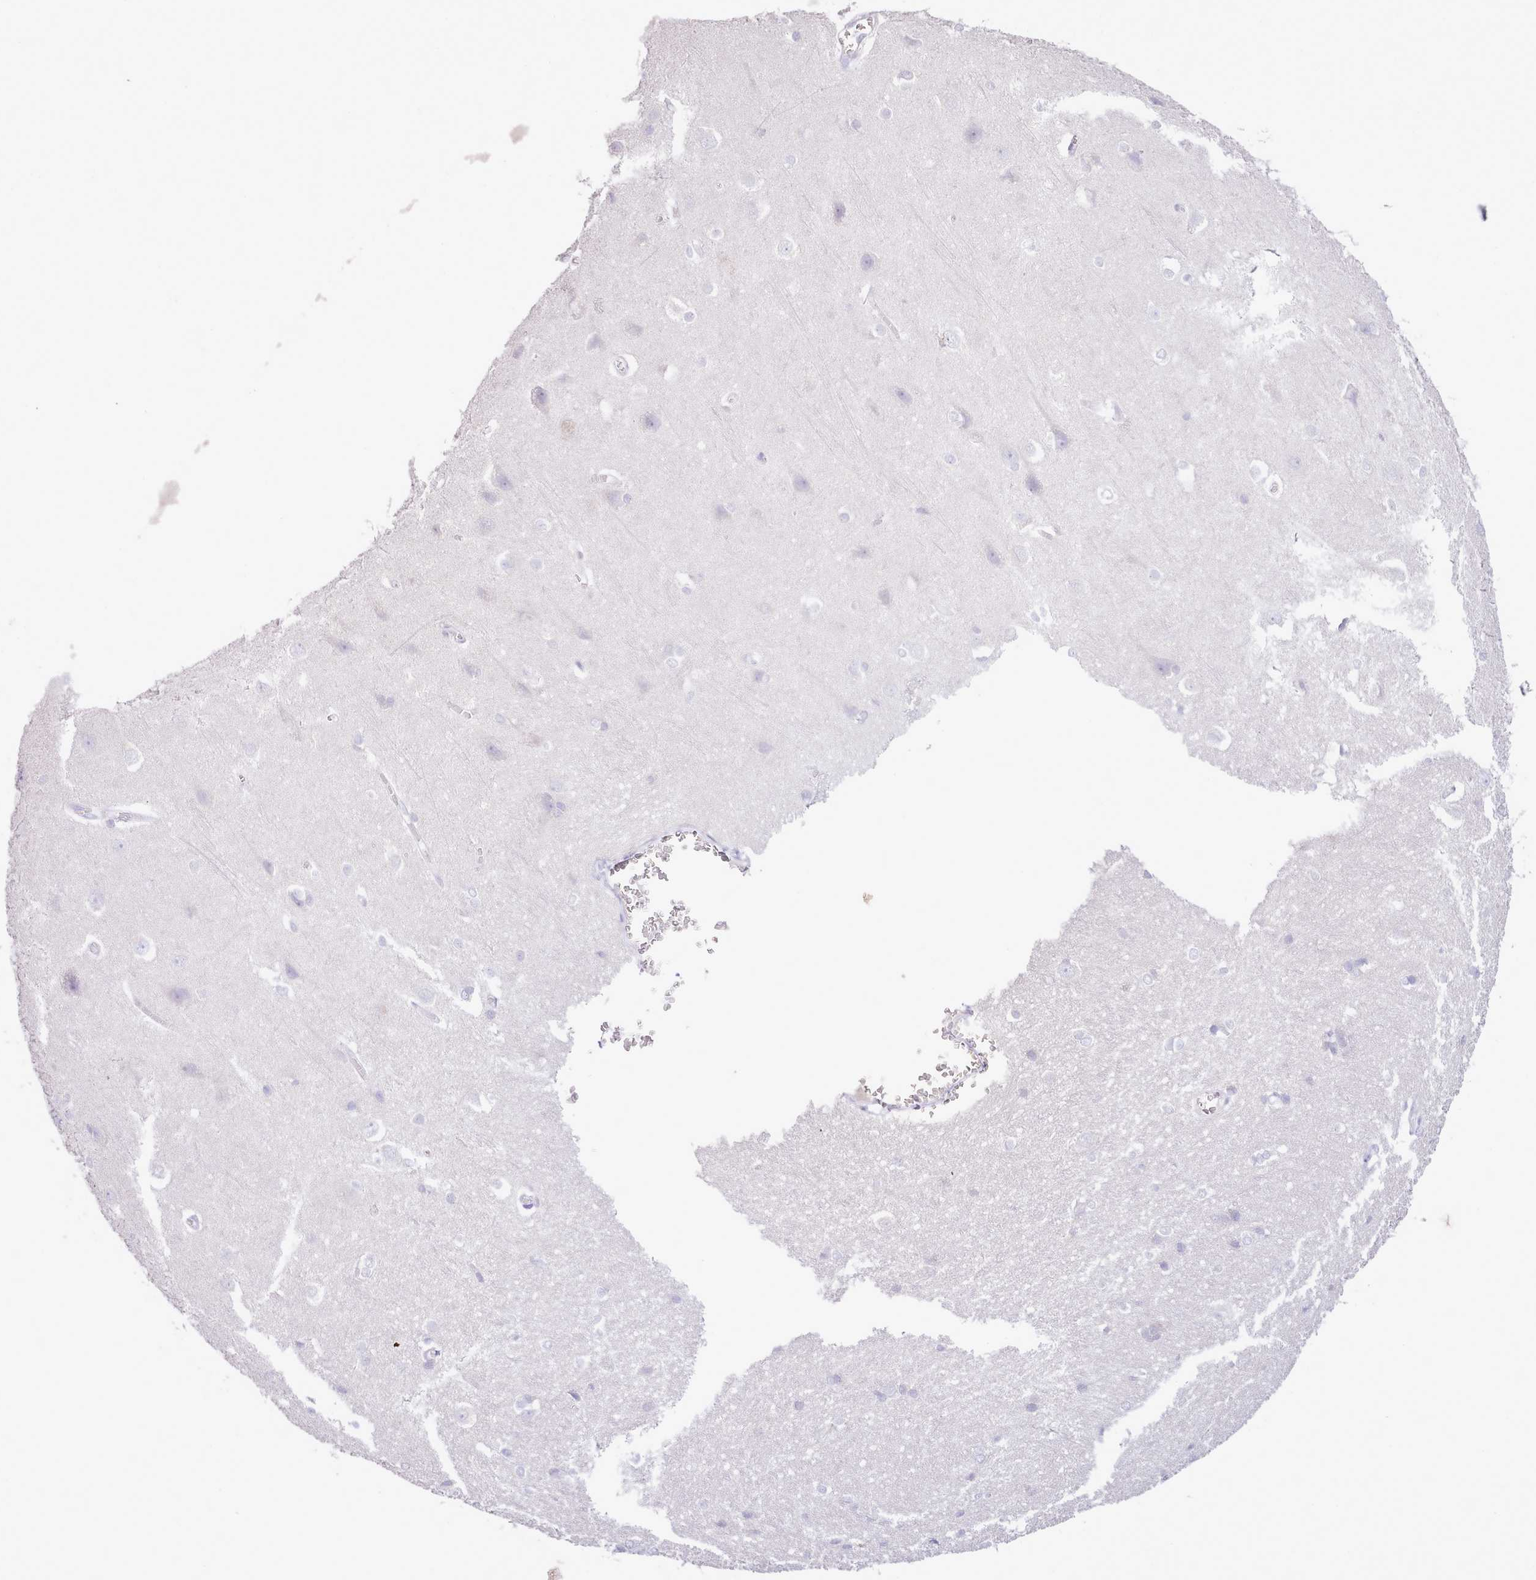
{"staining": {"intensity": "negative", "quantity": "none", "location": "none"}, "tissue": "cerebral cortex", "cell_type": "Endothelial cells", "image_type": "normal", "snomed": [{"axis": "morphology", "description": "Normal tissue, NOS"}, {"axis": "topography", "description": "Cerebral cortex"}], "caption": "The IHC photomicrograph has no significant staining in endothelial cells of cerebral cortex. (IHC, brightfield microscopy, high magnification).", "gene": "CCL1", "patient": {"sex": "male", "age": 37}}